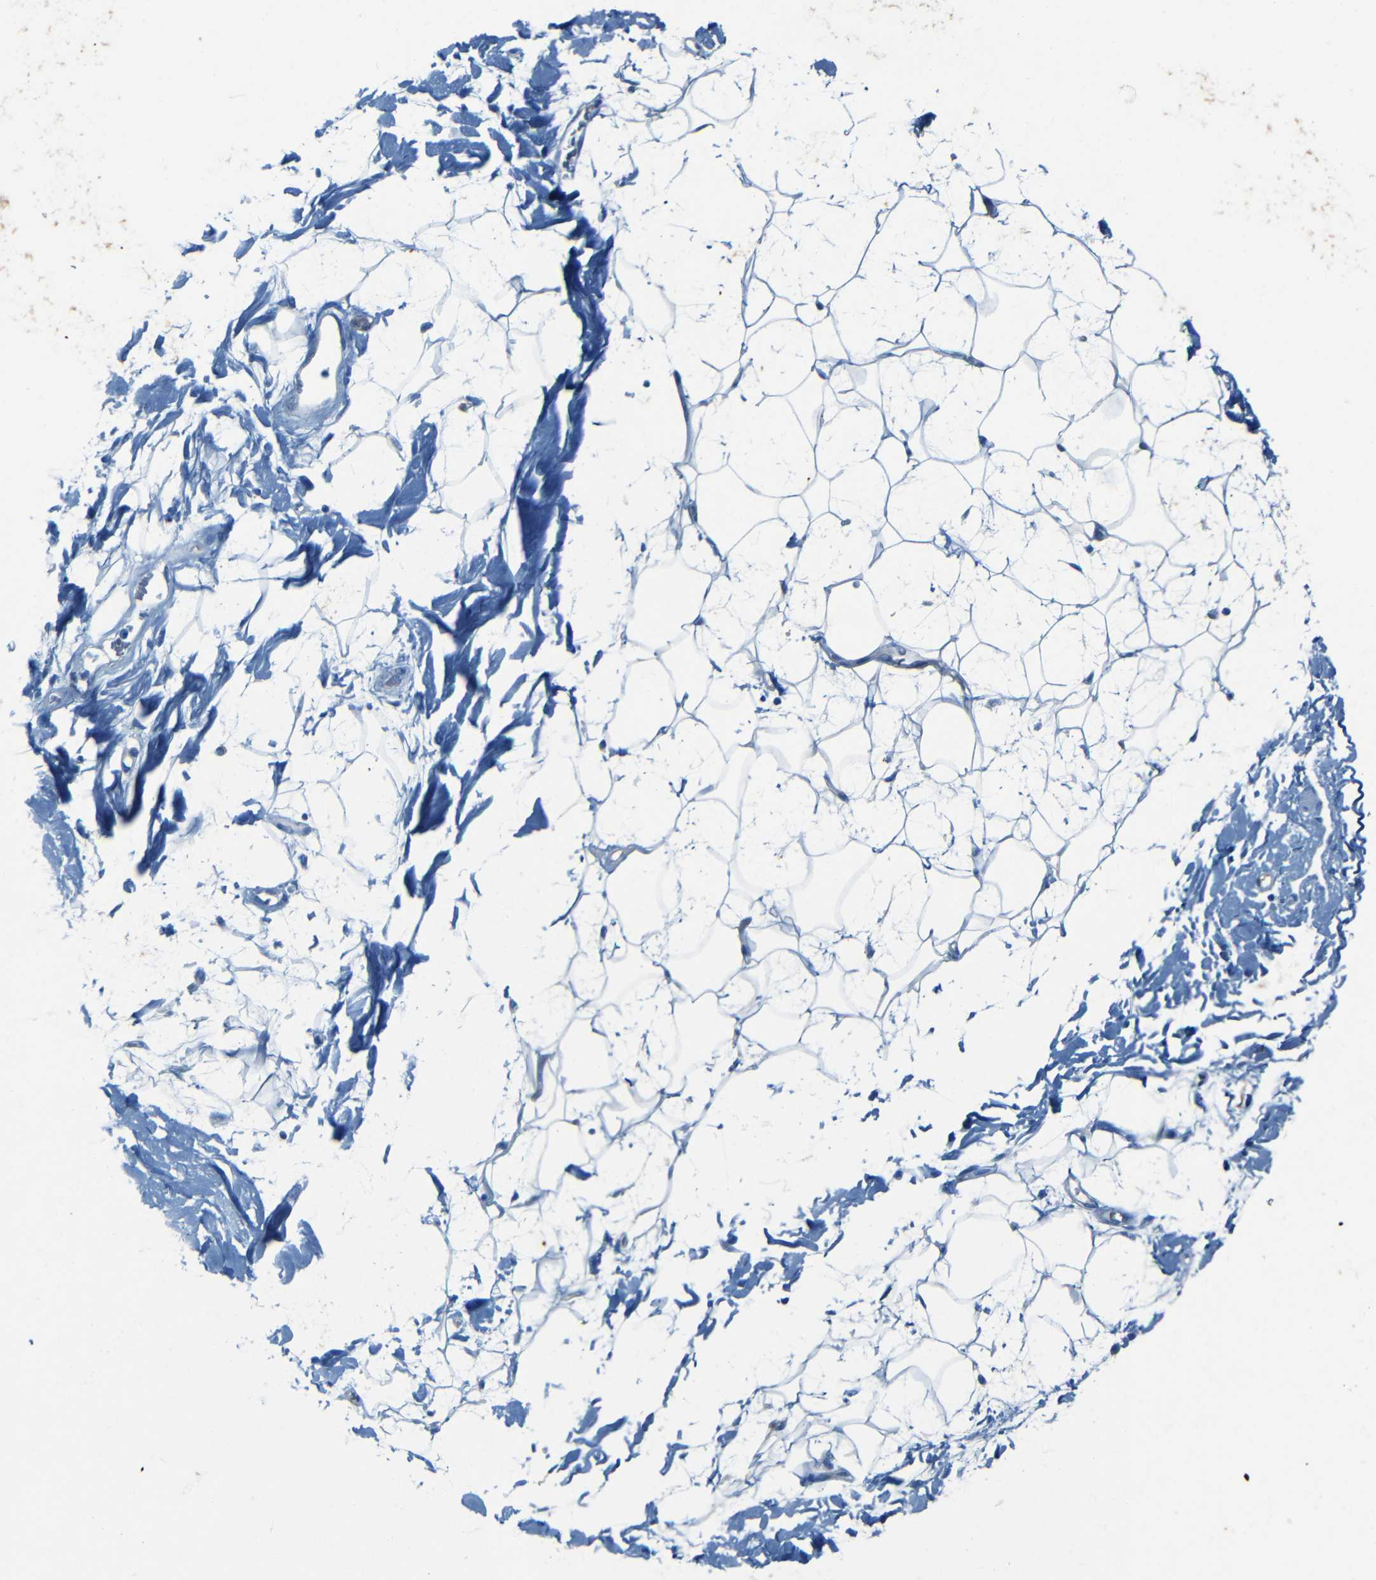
{"staining": {"intensity": "negative", "quantity": "none", "location": "none"}, "tissue": "adipose tissue", "cell_type": "Adipocytes", "image_type": "normal", "snomed": [{"axis": "morphology", "description": "Normal tissue, NOS"}, {"axis": "topography", "description": "Soft tissue"}], "caption": "IHC histopathology image of benign adipose tissue stained for a protein (brown), which displays no positivity in adipocytes.", "gene": "MAP2", "patient": {"sex": "male", "age": 72}}